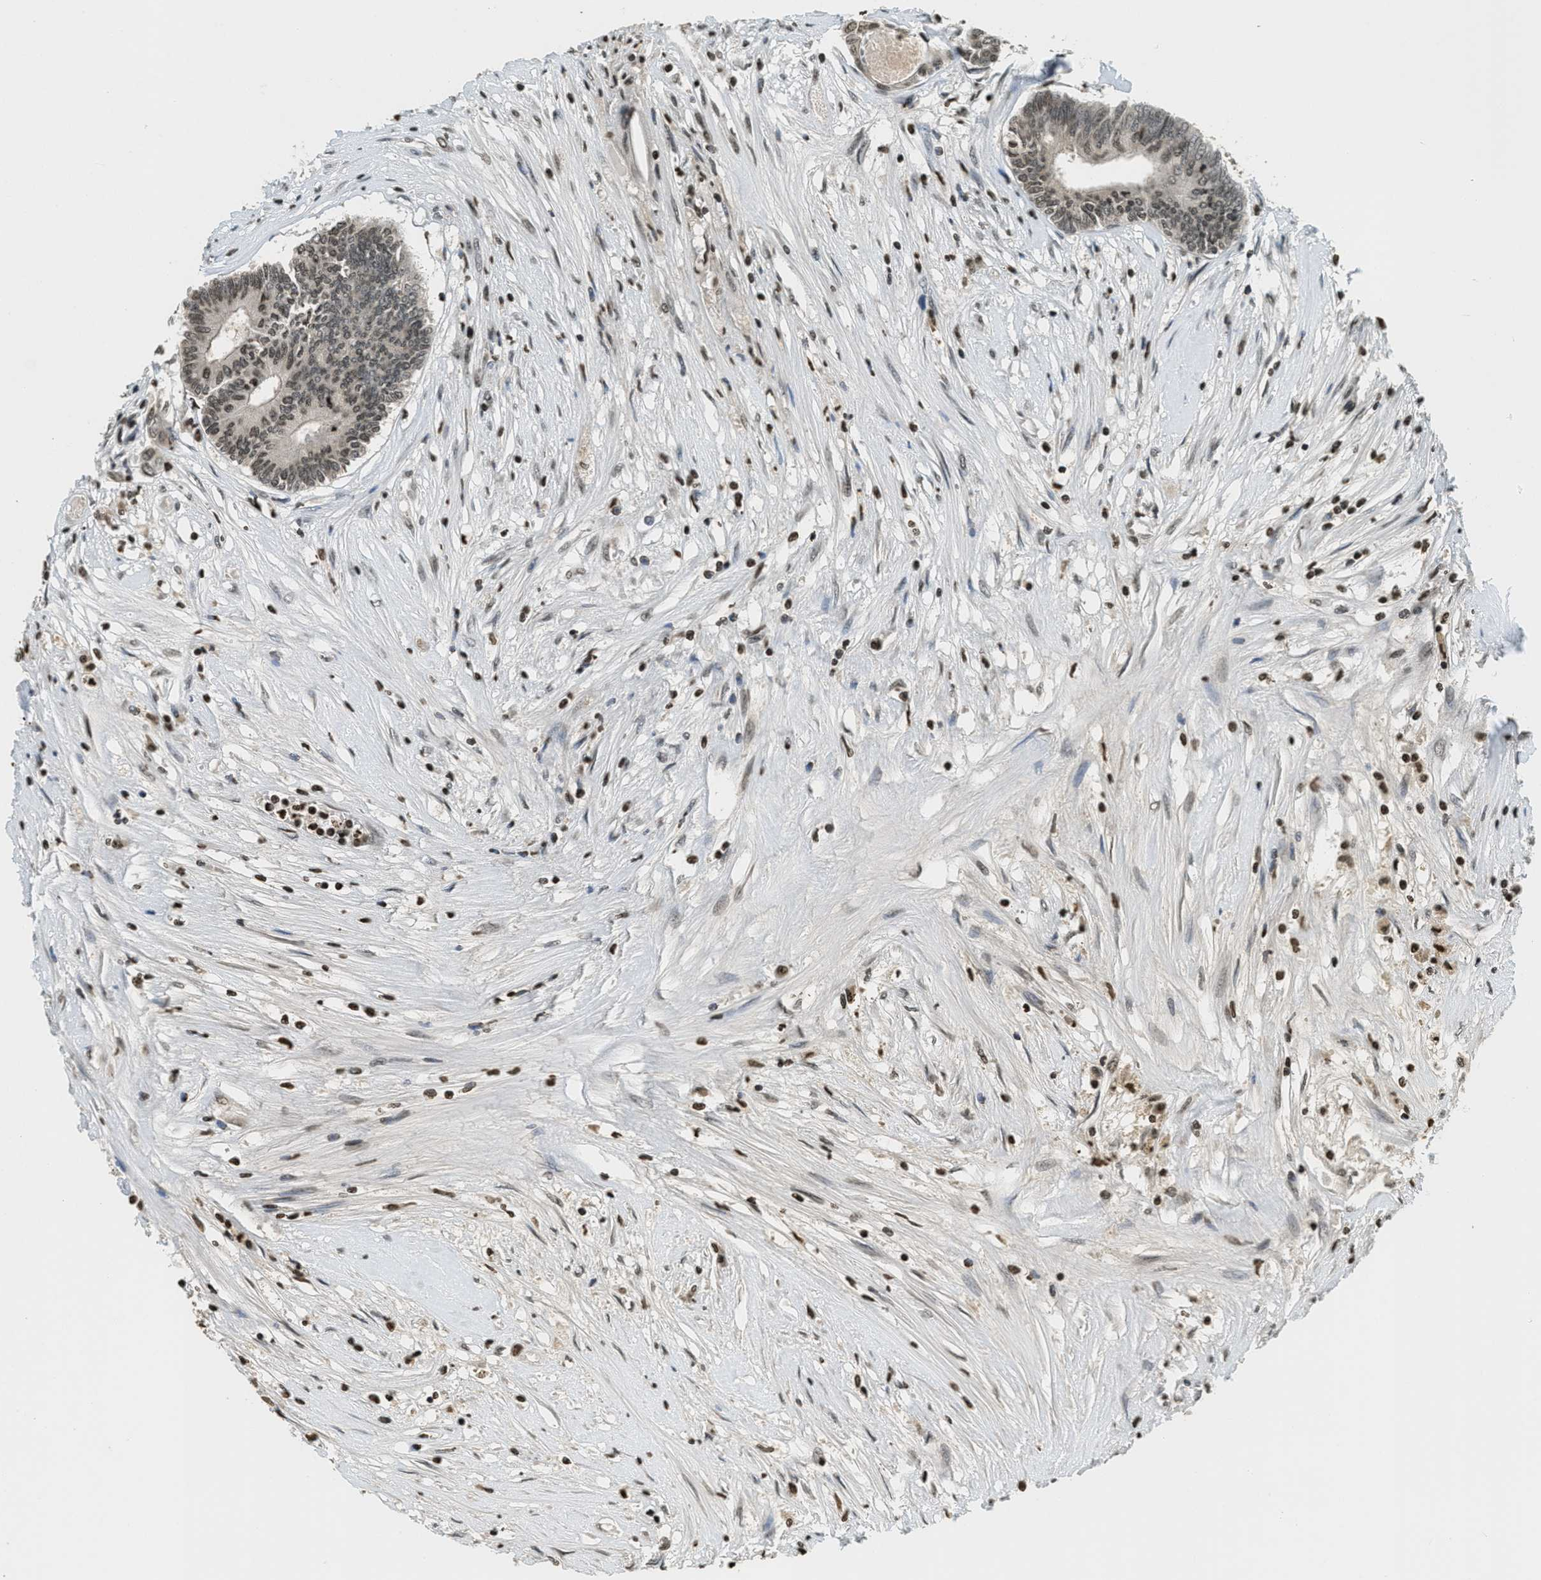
{"staining": {"intensity": "moderate", "quantity": ">75%", "location": "nuclear"}, "tissue": "colorectal cancer", "cell_type": "Tumor cells", "image_type": "cancer", "snomed": [{"axis": "morphology", "description": "Adenocarcinoma, NOS"}, {"axis": "topography", "description": "Rectum"}], "caption": "Moderate nuclear expression is appreciated in about >75% of tumor cells in adenocarcinoma (colorectal). Using DAB (3,3'-diaminobenzidine) (brown) and hematoxylin (blue) stains, captured at high magnification using brightfield microscopy.", "gene": "LDB2", "patient": {"sex": "male", "age": 63}}